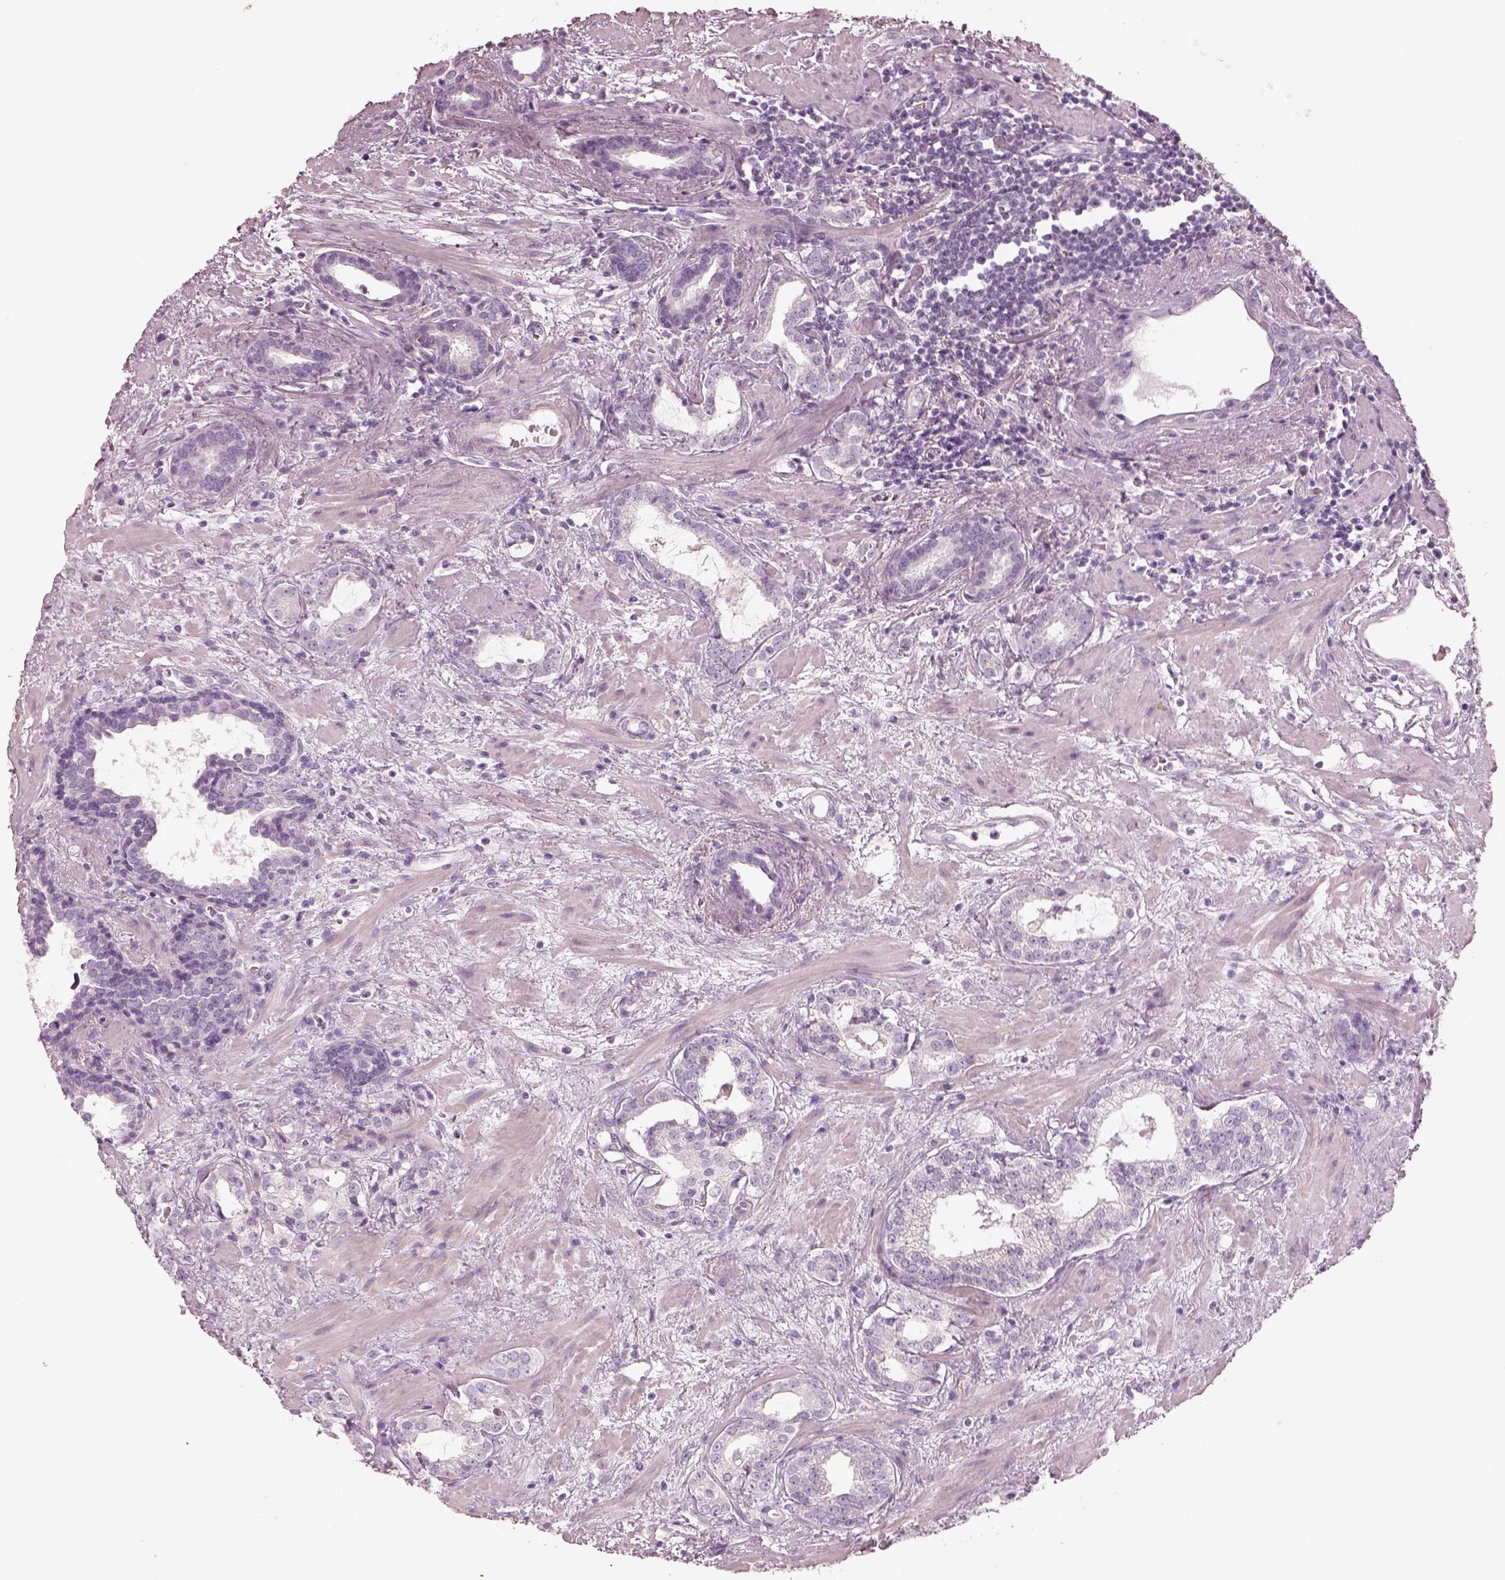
{"staining": {"intensity": "negative", "quantity": "none", "location": "none"}, "tissue": "prostate cancer", "cell_type": "Tumor cells", "image_type": "cancer", "snomed": [{"axis": "morphology", "description": "Adenocarcinoma, NOS"}, {"axis": "topography", "description": "Prostate"}], "caption": "This is an immunohistochemistry histopathology image of human prostate cancer (adenocarcinoma). There is no staining in tumor cells.", "gene": "RSPH9", "patient": {"sex": "male", "age": 66}}